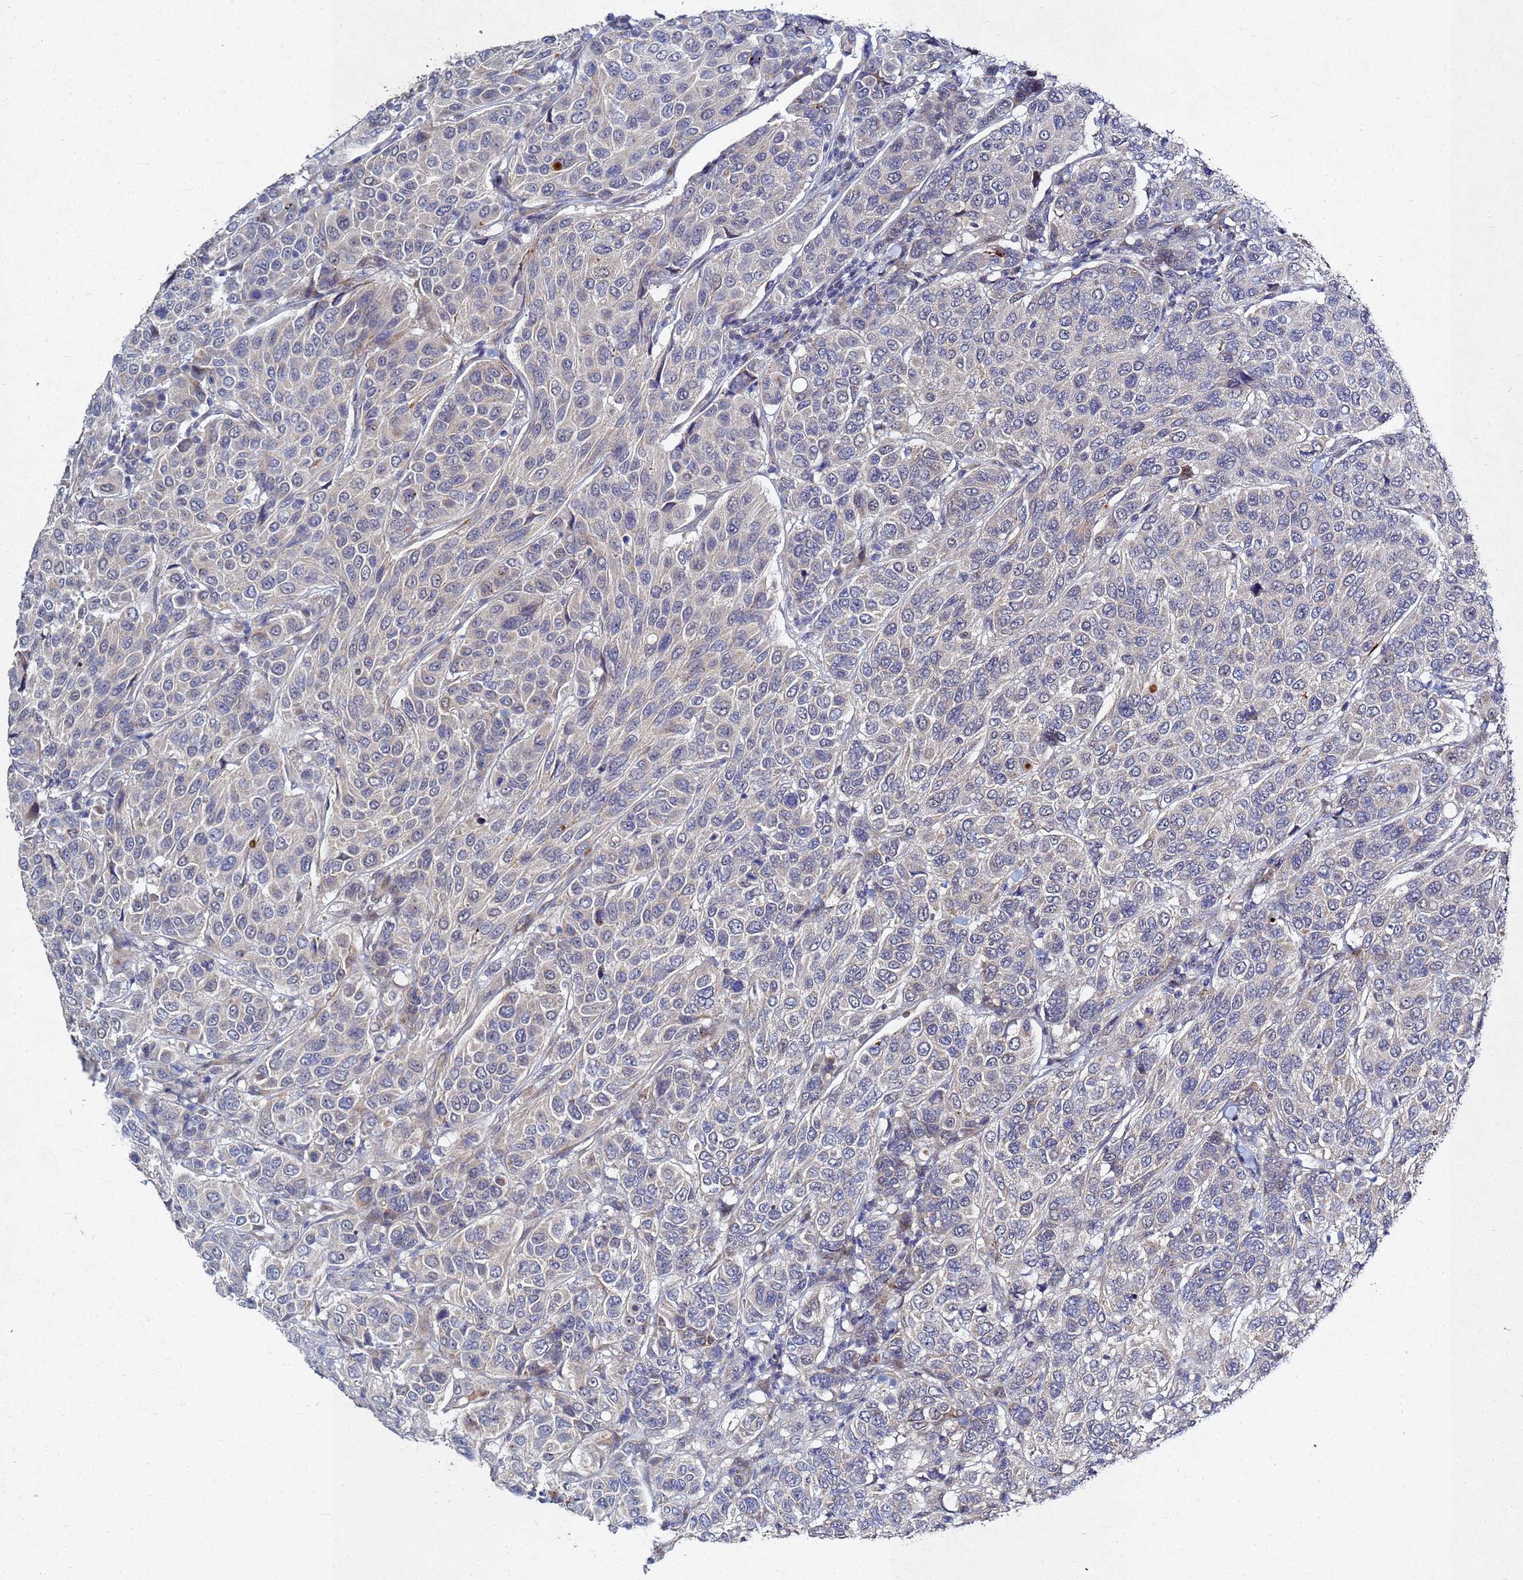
{"staining": {"intensity": "negative", "quantity": "none", "location": "none"}, "tissue": "breast cancer", "cell_type": "Tumor cells", "image_type": "cancer", "snomed": [{"axis": "morphology", "description": "Duct carcinoma"}, {"axis": "topography", "description": "Breast"}], "caption": "Image shows no significant protein staining in tumor cells of breast cancer.", "gene": "TNPO2", "patient": {"sex": "female", "age": 55}}